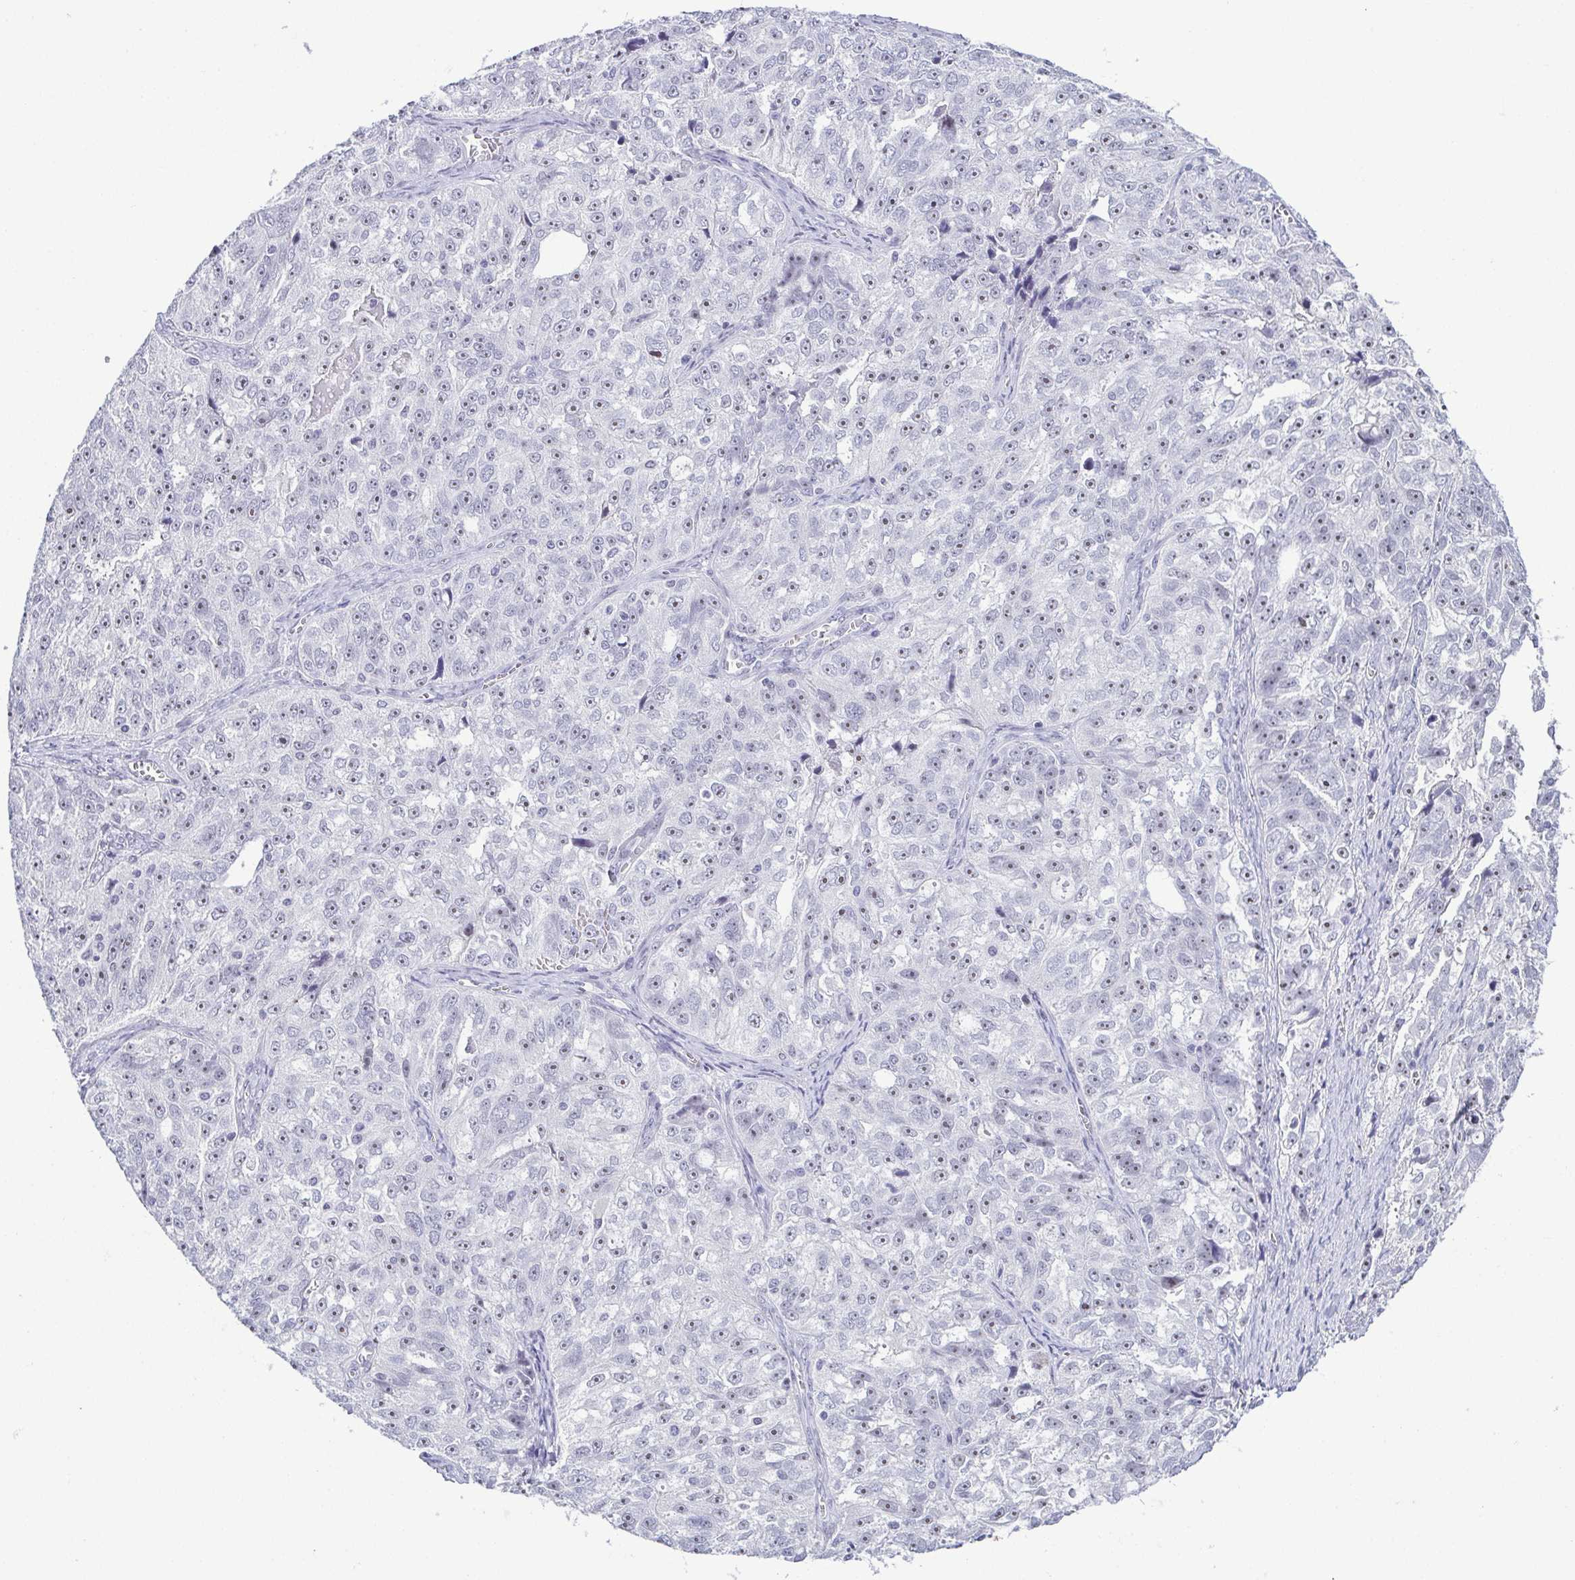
{"staining": {"intensity": "negative", "quantity": "none", "location": "none"}, "tissue": "ovarian cancer", "cell_type": "Tumor cells", "image_type": "cancer", "snomed": [{"axis": "morphology", "description": "Cystadenocarcinoma, serous, NOS"}, {"axis": "topography", "description": "Ovary"}], "caption": "Protein analysis of ovarian cancer (serous cystadenocarcinoma) exhibits no significant expression in tumor cells.", "gene": "BZW1", "patient": {"sex": "female", "age": 51}}